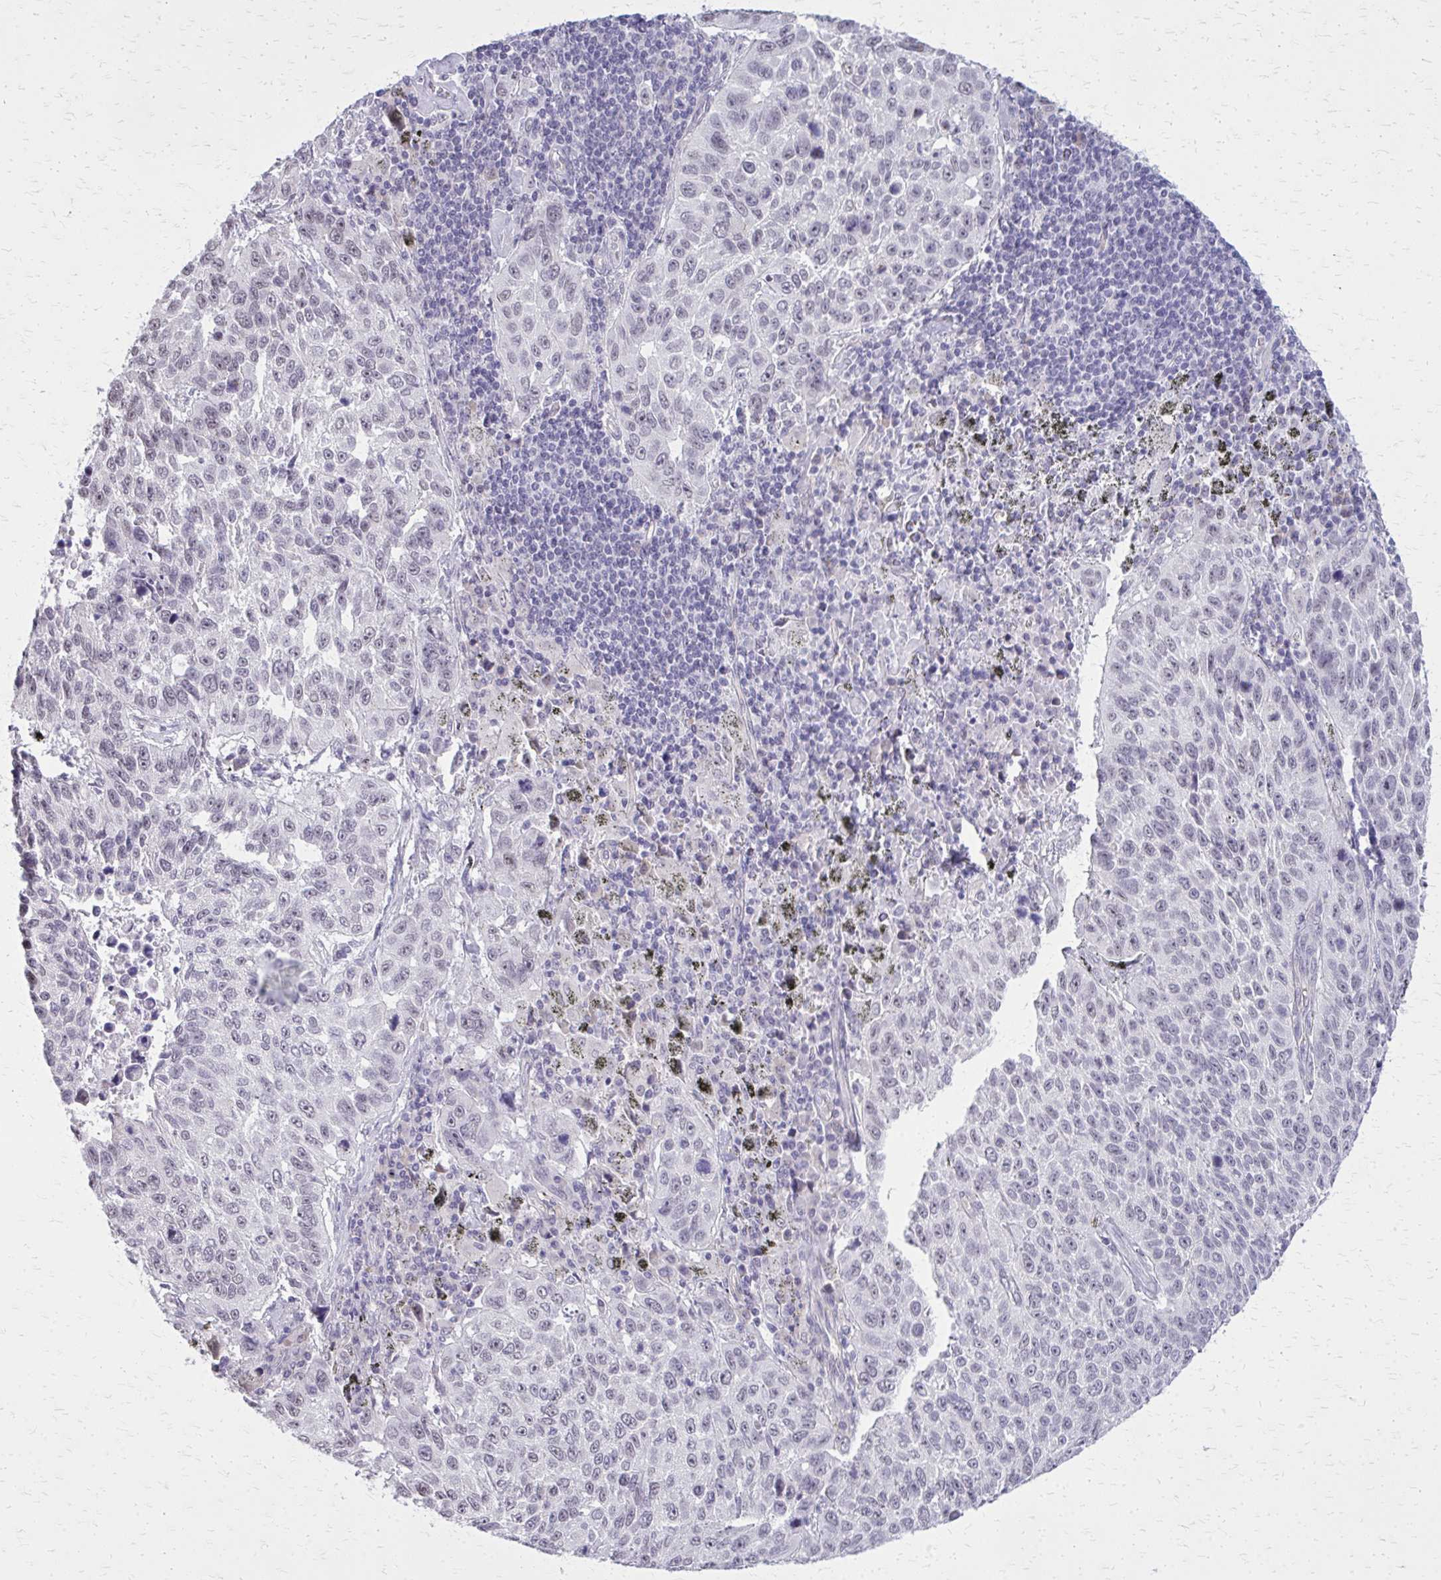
{"staining": {"intensity": "negative", "quantity": "none", "location": "none"}, "tissue": "lung cancer", "cell_type": "Tumor cells", "image_type": "cancer", "snomed": [{"axis": "morphology", "description": "Squamous cell carcinoma, NOS"}, {"axis": "topography", "description": "Lung"}], "caption": "This is a histopathology image of immunohistochemistry staining of lung squamous cell carcinoma, which shows no expression in tumor cells.", "gene": "PLCB1", "patient": {"sex": "male", "age": 62}}